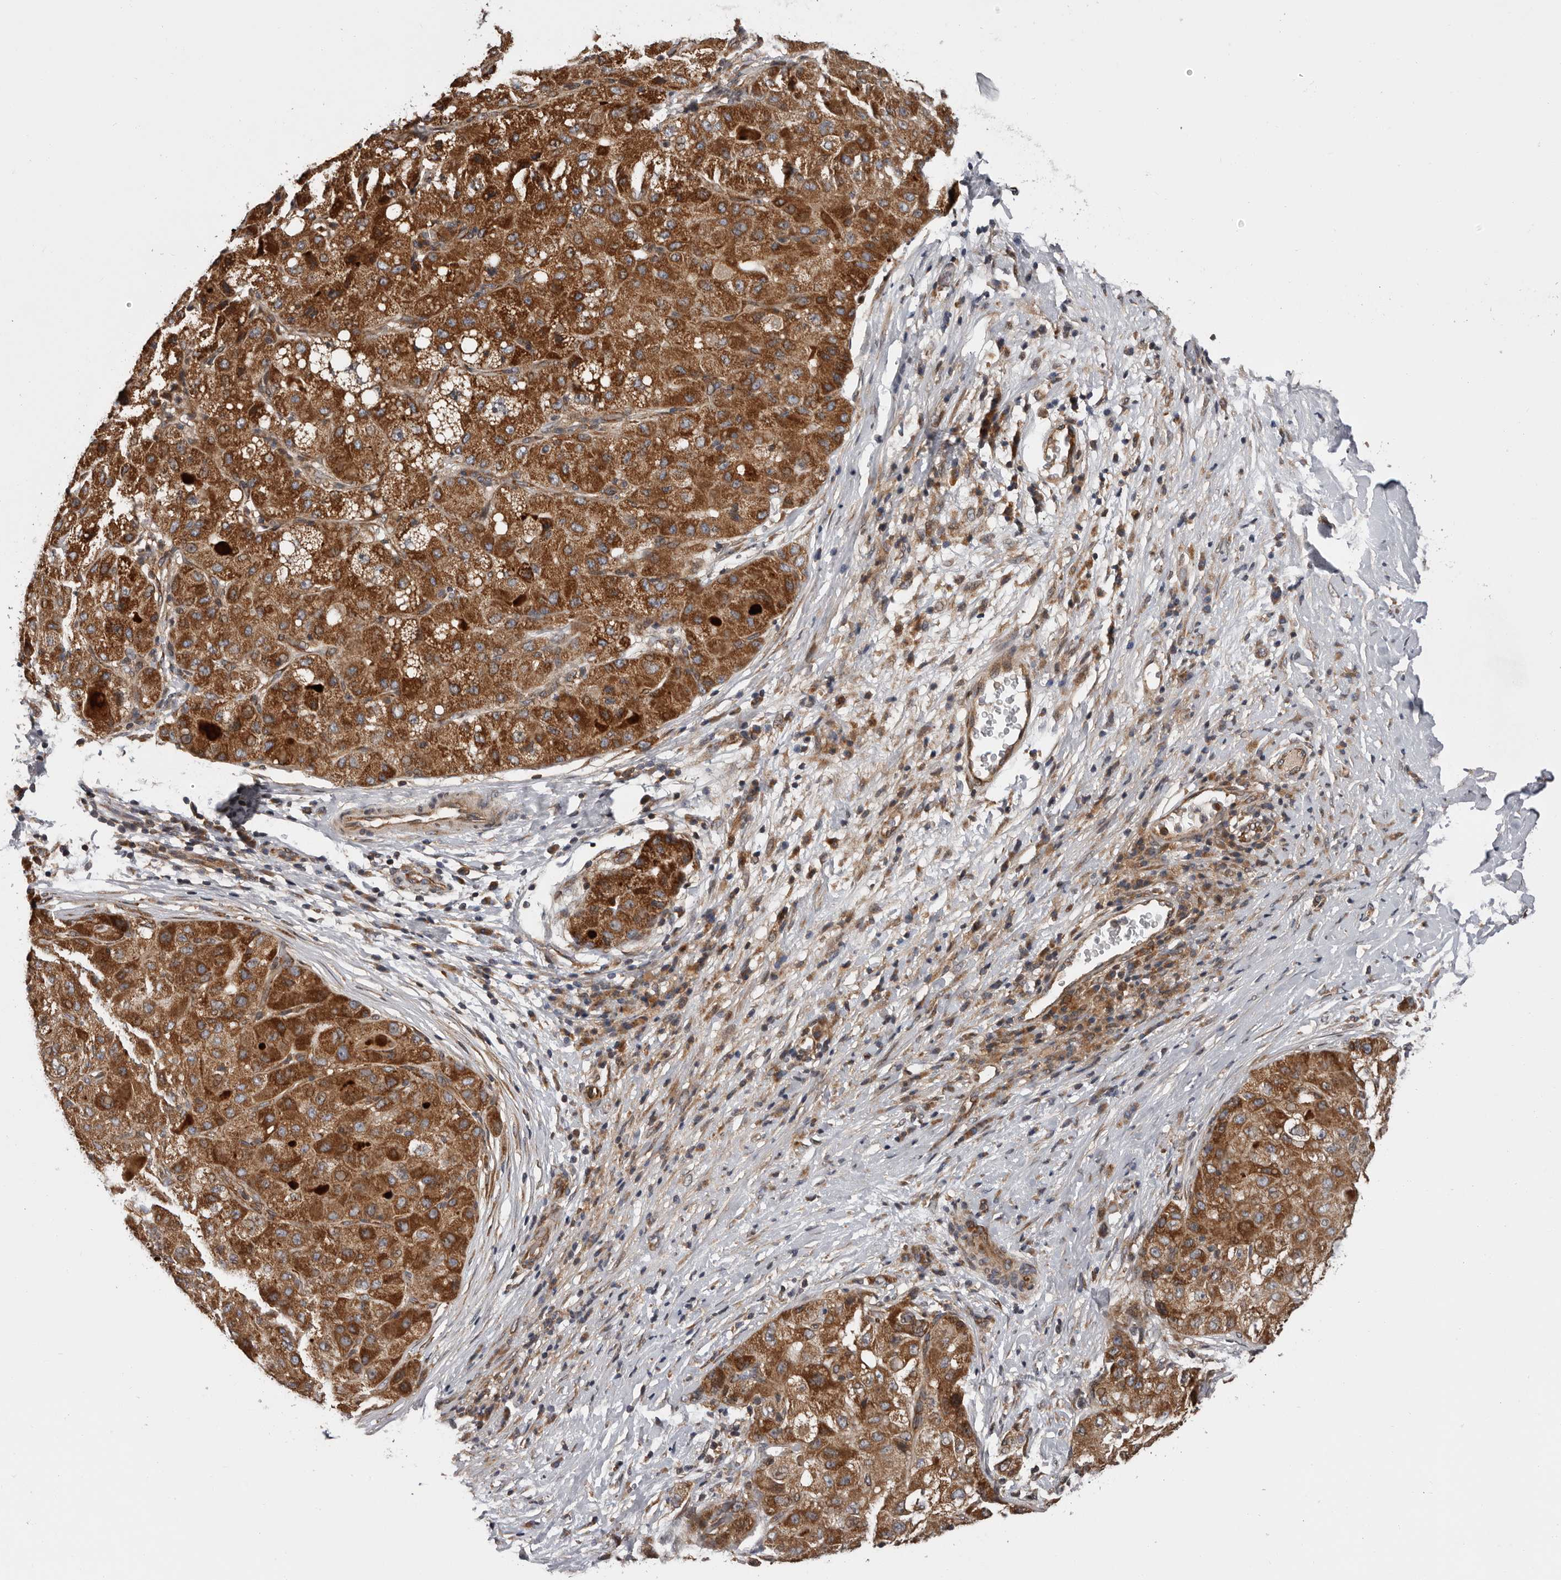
{"staining": {"intensity": "strong", "quantity": ">75%", "location": "cytoplasmic/membranous"}, "tissue": "liver cancer", "cell_type": "Tumor cells", "image_type": "cancer", "snomed": [{"axis": "morphology", "description": "Carcinoma, Hepatocellular, NOS"}, {"axis": "topography", "description": "Liver"}], "caption": "This image reveals liver hepatocellular carcinoma stained with immunohistochemistry to label a protein in brown. The cytoplasmic/membranous of tumor cells show strong positivity for the protein. Nuclei are counter-stained blue.", "gene": "VPS37A", "patient": {"sex": "male", "age": 80}}